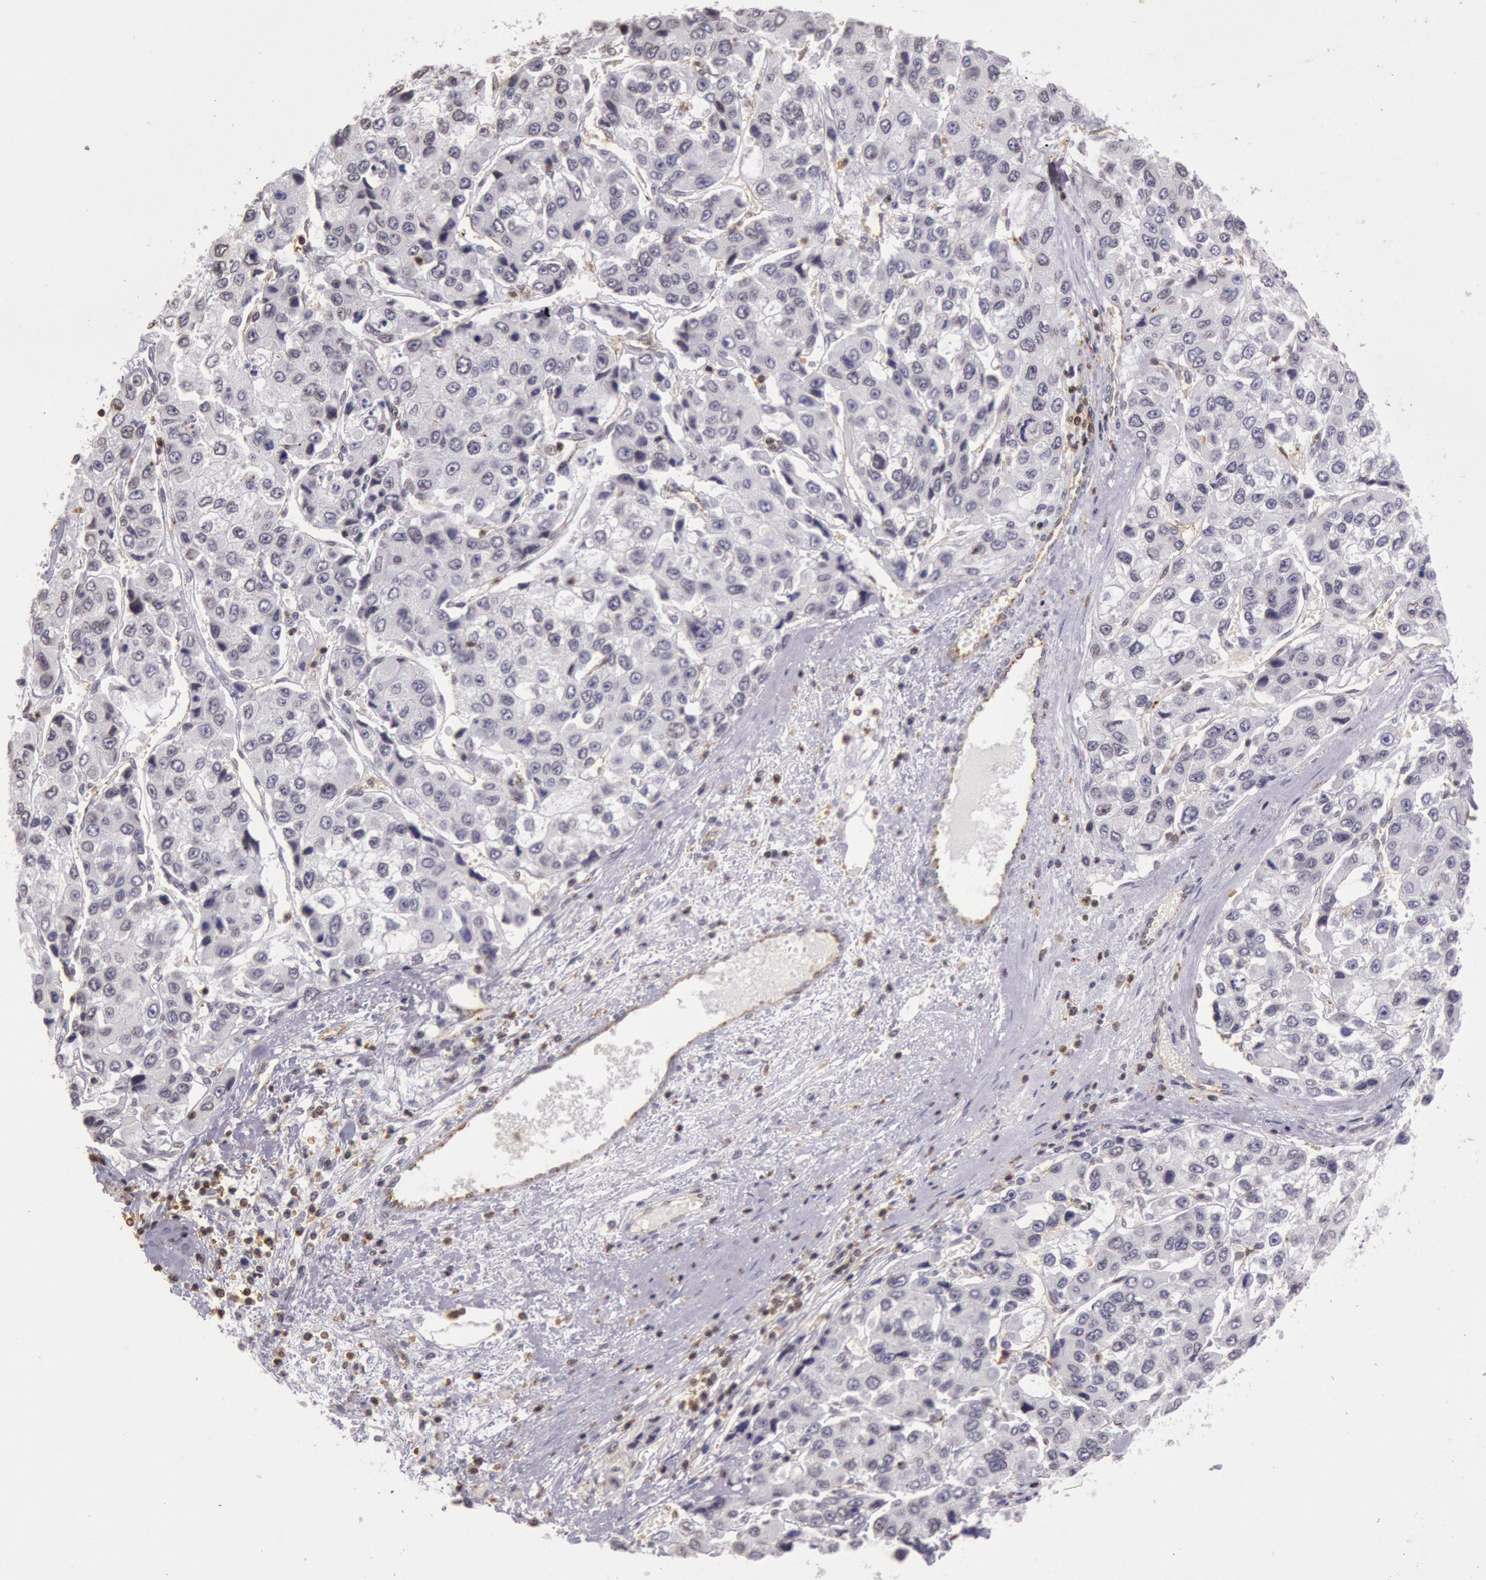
{"staining": {"intensity": "negative", "quantity": "none", "location": "none"}, "tissue": "liver cancer", "cell_type": "Tumor cells", "image_type": "cancer", "snomed": [{"axis": "morphology", "description": "Carcinoma, Hepatocellular, NOS"}, {"axis": "topography", "description": "Liver"}], "caption": "Liver hepatocellular carcinoma was stained to show a protein in brown. There is no significant expression in tumor cells.", "gene": "HIF1A", "patient": {"sex": "female", "age": 66}}